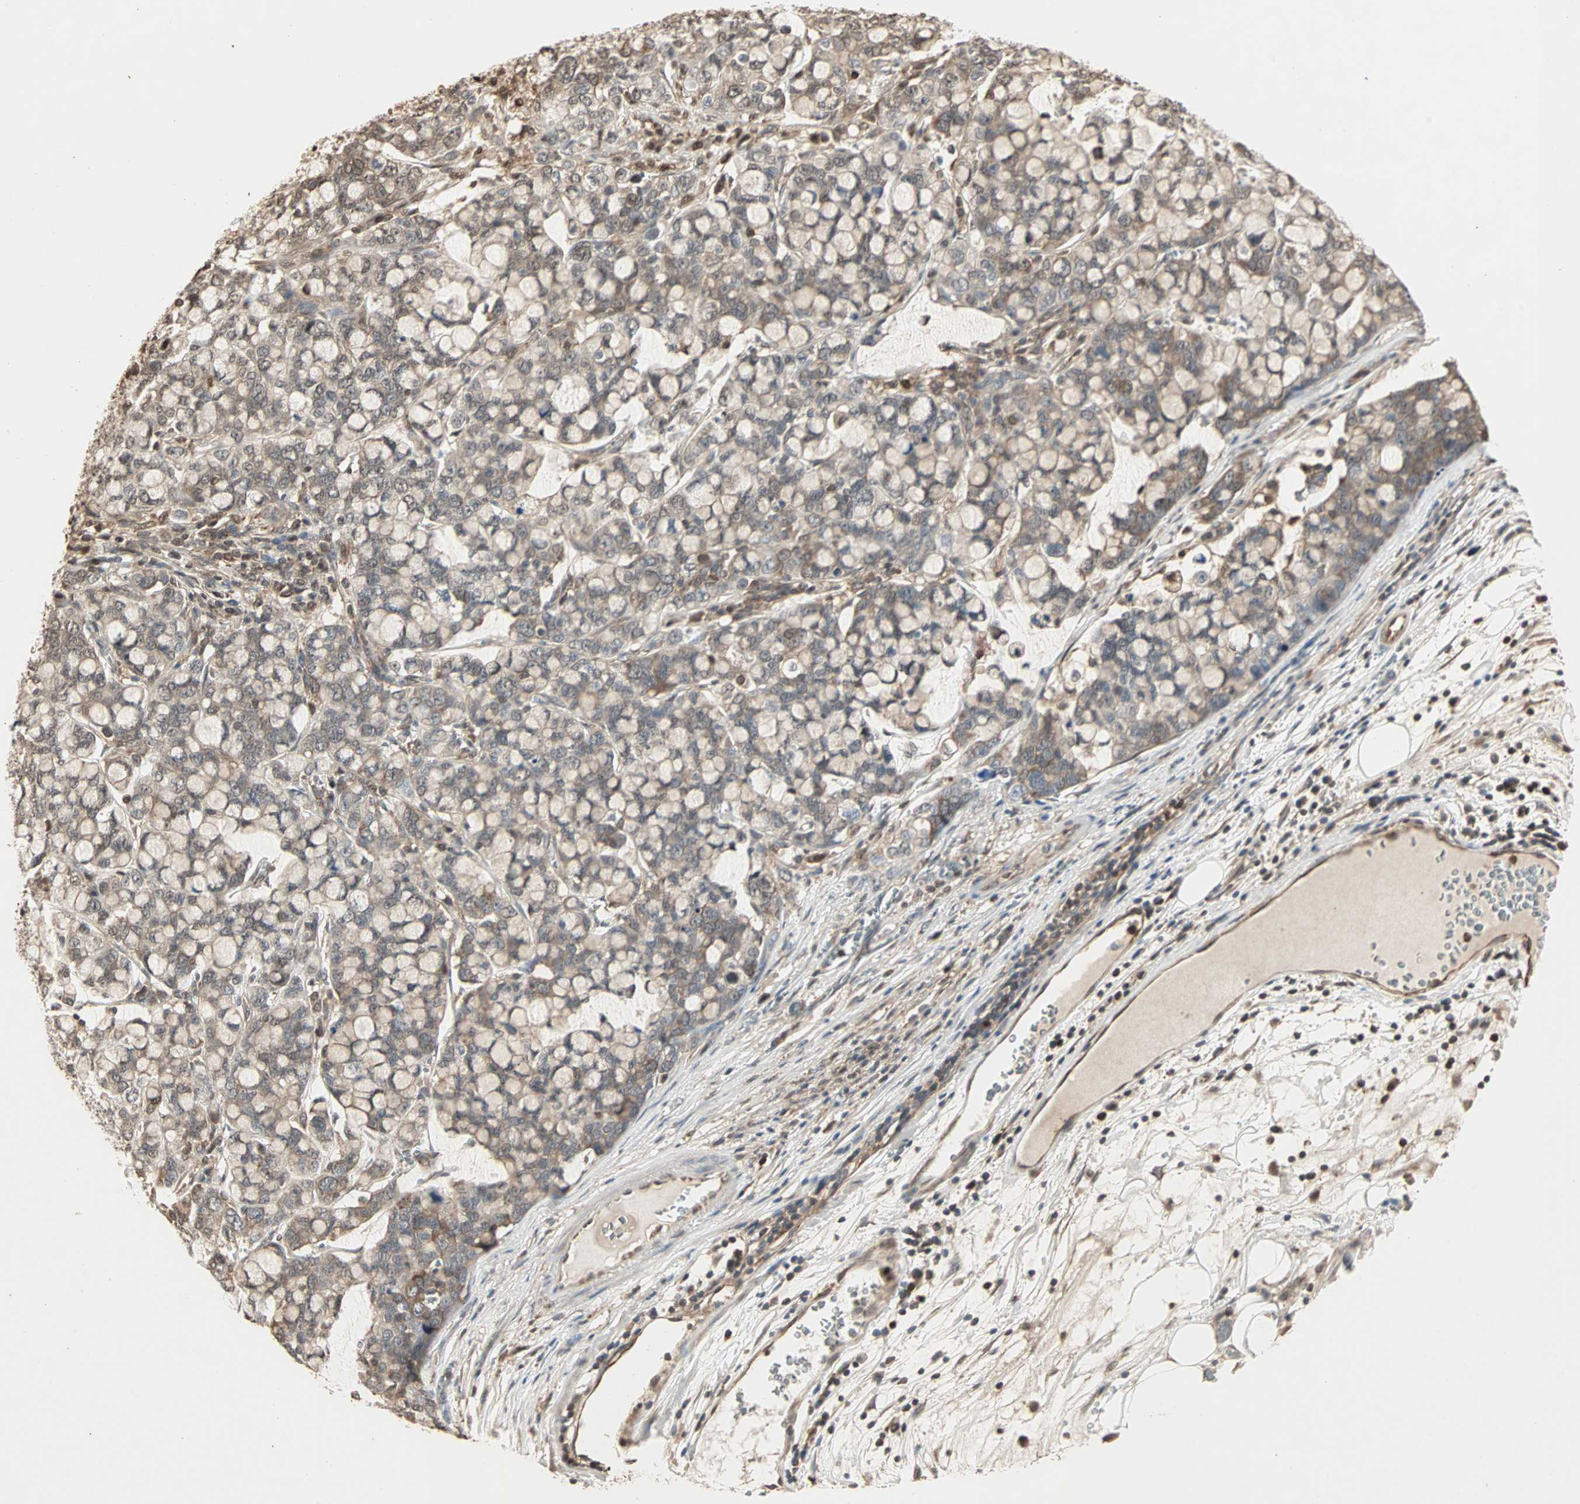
{"staining": {"intensity": "moderate", "quantity": ">75%", "location": "cytoplasmic/membranous"}, "tissue": "stomach cancer", "cell_type": "Tumor cells", "image_type": "cancer", "snomed": [{"axis": "morphology", "description": "Adenocarcinoma, NOS"}, {"axis": "topography", "description": "Stomach, lower"}], "caption": "Immunohistochemistry (IHC) (DAB (3,3'-diaminobenzidine)) staining of human stomach cancer exhibits moderate cytoplasmic/membranous protein expression in about >75% of tumor cells. (DAB (3,3'-diaminobenzidine) = brown stain, brightfield microscopy at high magnification).", "gene": "DRG2", "patient": {"sex": "male", "age": 84}}